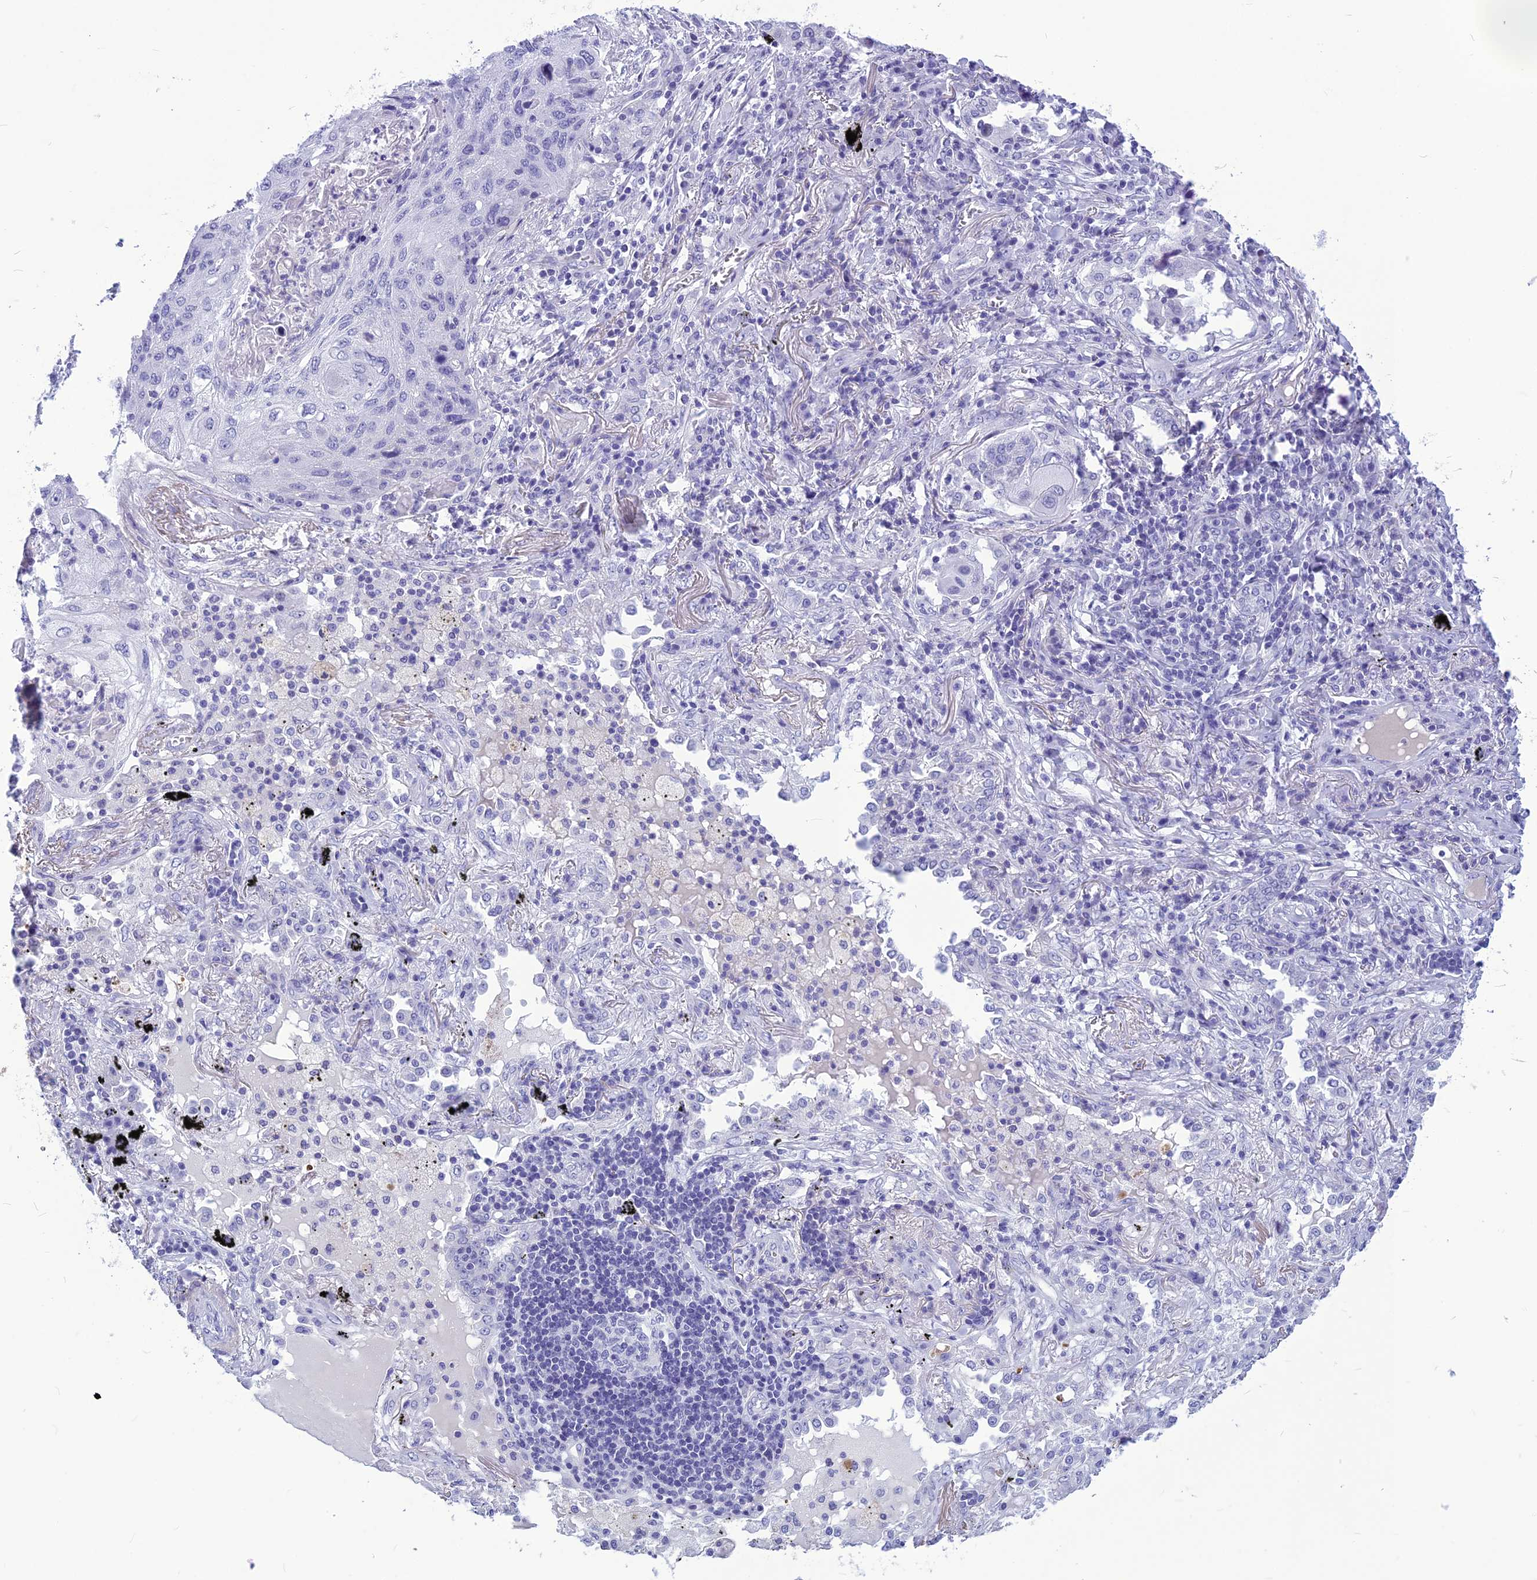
{"staining": {"intensity": "negative", "quantity": "none", "location": "none"}, "tissue": "lung cancer", "cell_type": "Tumor cells", "image_type": "cancer", "snomed": [{"axis": "morphology", "description": "Squamous cell carcinoma, NOS"}, {"axis": "topography", "description": "Lung"}], "caption": "Tumor cells show no significant protein expression in lung squamous cell carcinoma.", "gene": "BBS2", "patient": {"sex": "female", "age": 63}}